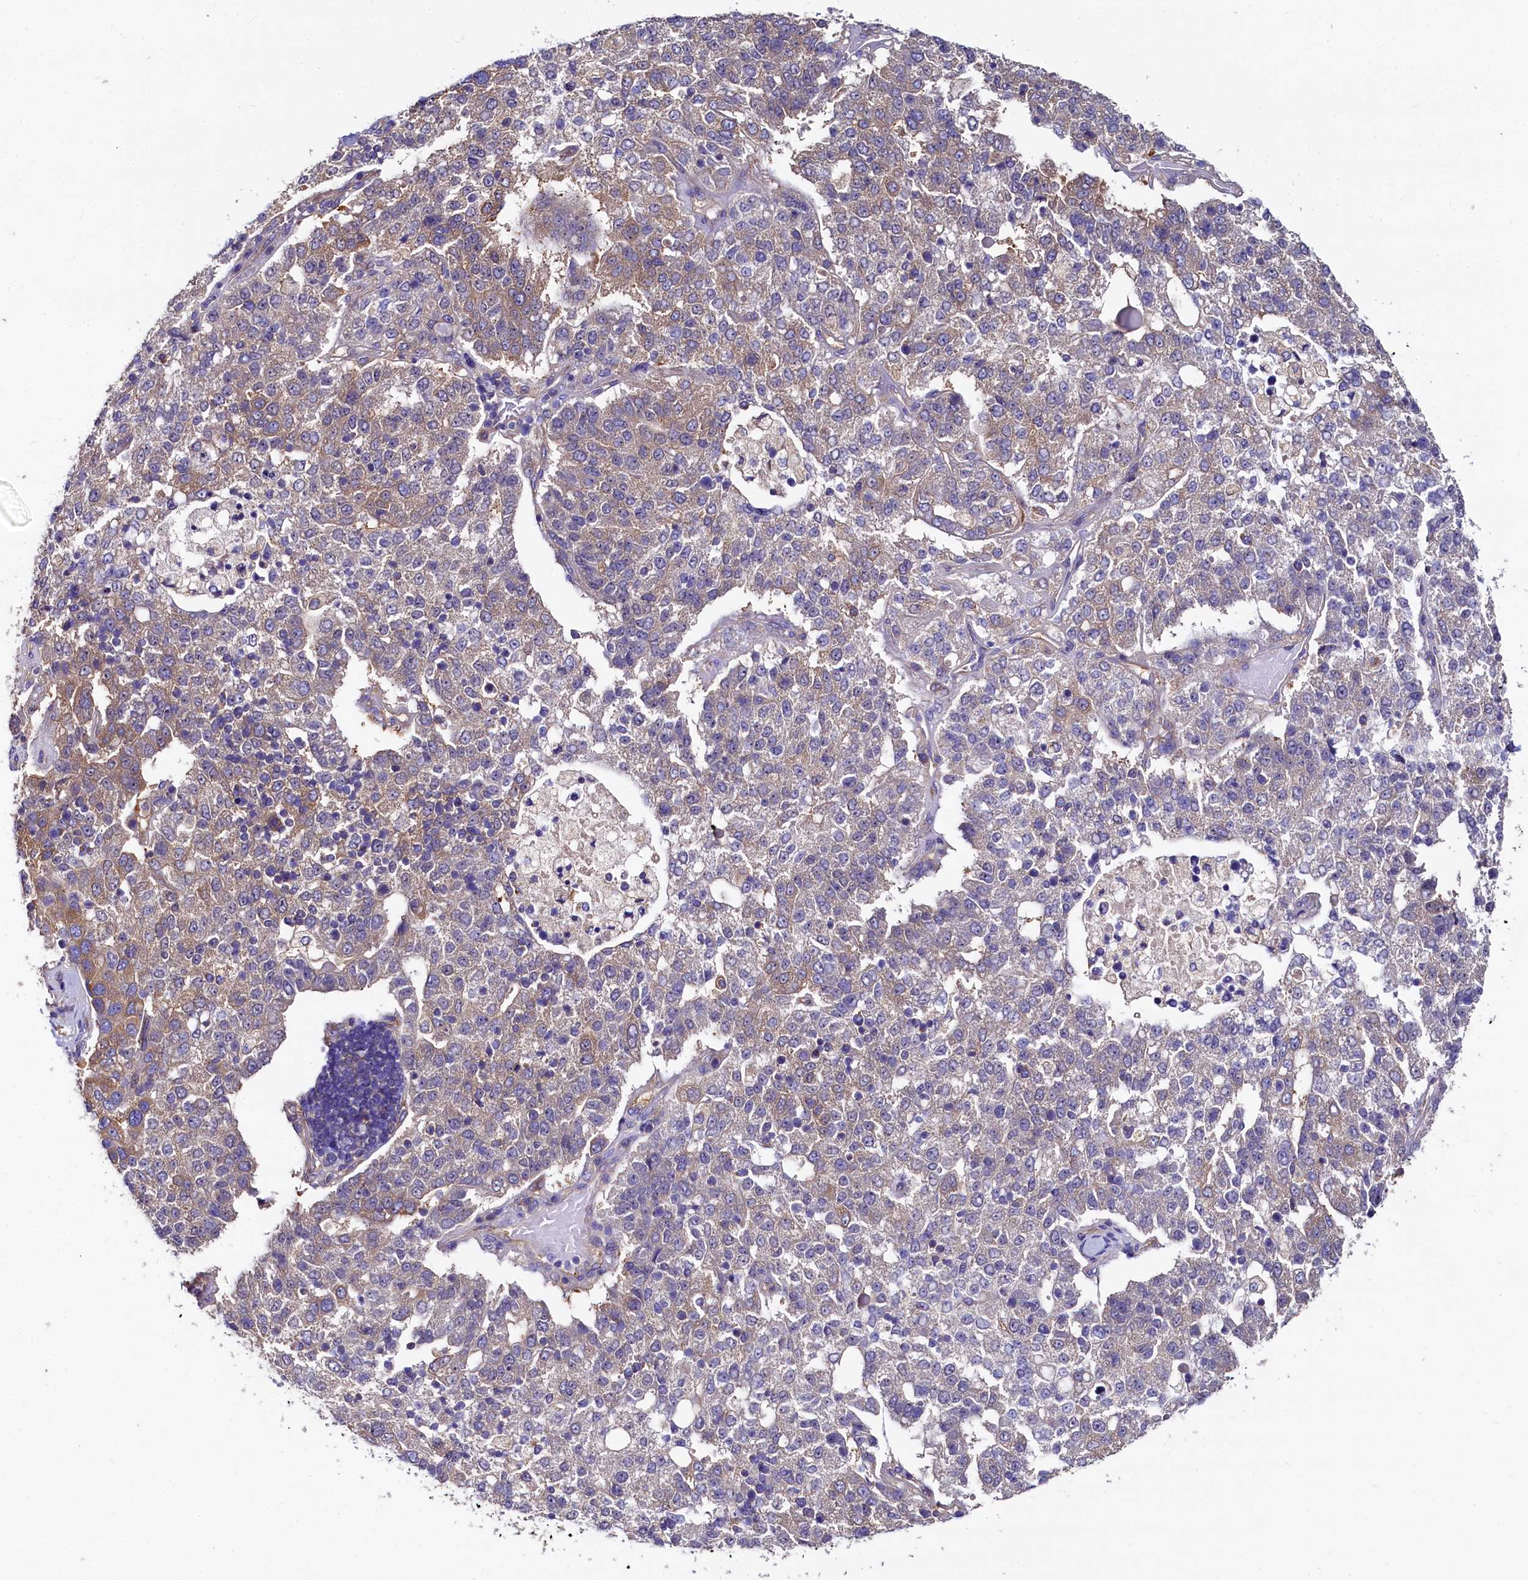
{"staining": {"intensity": "moderate", "quantity": "25%-75%", "location": "cytoplasmic/membranous"}, "tissue": "pancreatic cancer", "cell_type": "Tumor cells", "image_type": "cancer", "snomed": [{"axis": "morphology", "description": "Adenocarcinoma, NOS"}, {"axis": "topography", "description": "Pancreas"}], "caption": "Pancreatic adenocarcinoma tissue shows moderate cytoplasmic/membranous staining in about 25%-75% of tumor cells, visualized by immunohistochemistry.", "gene": "QARS1", "patient": {"sex": "female", "age": 61}}